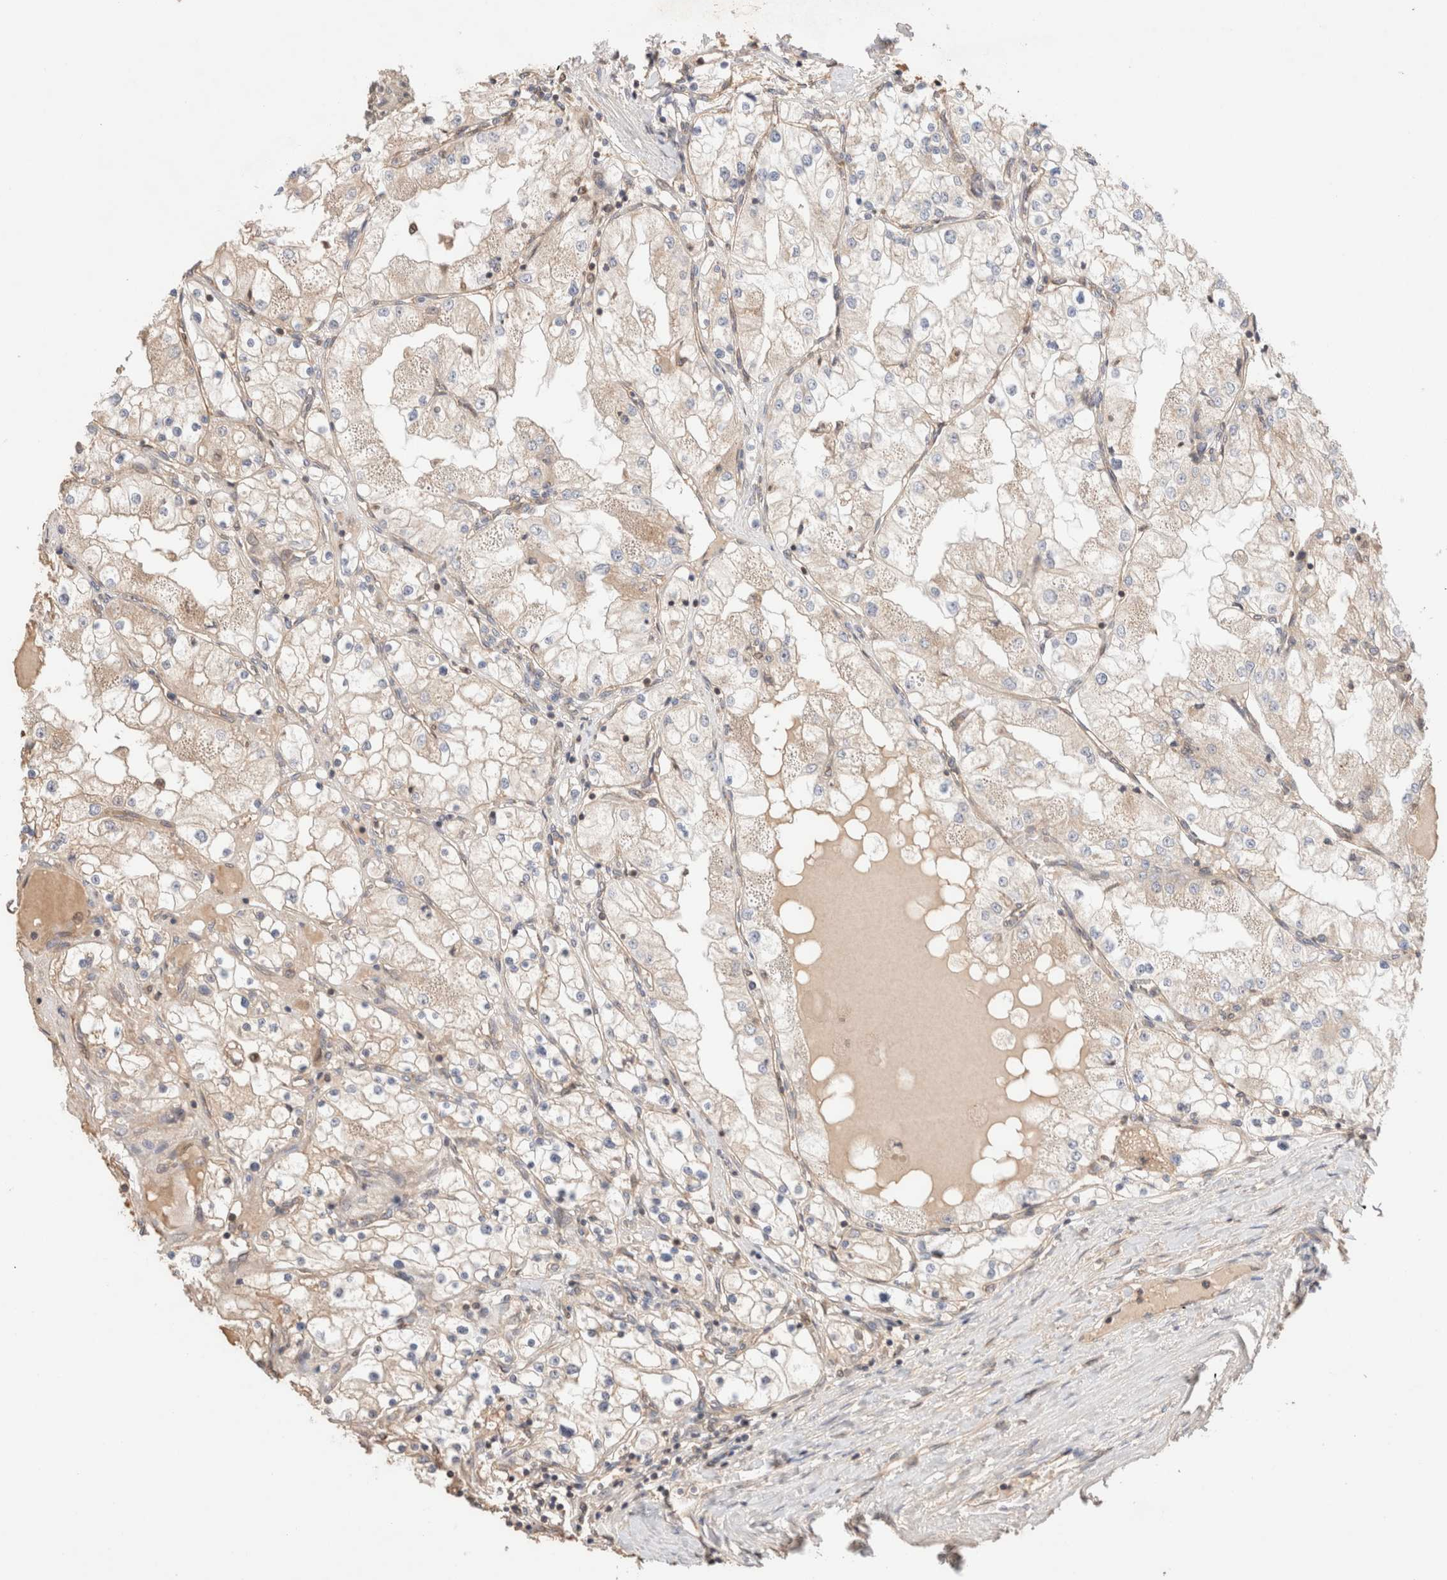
{"staining": {"intensity": "weak", "quantity": "<25%", "location": "cytoplasmic/membranous"}, "tissue": "renal cancer", "cell_type": "Tumor cells", "image_type": "cancer", "snomed": [{"axis": "morphology", "description": "Adenocarcinoma, NOS"}, {"axis": "topography", "description": "Kidney"}], "caption": "Tumor cells show no significant protein staining in renal adenocarcinoma.", "gene": "SIKE1", "patient": {"sex": "male", "age": 68}}